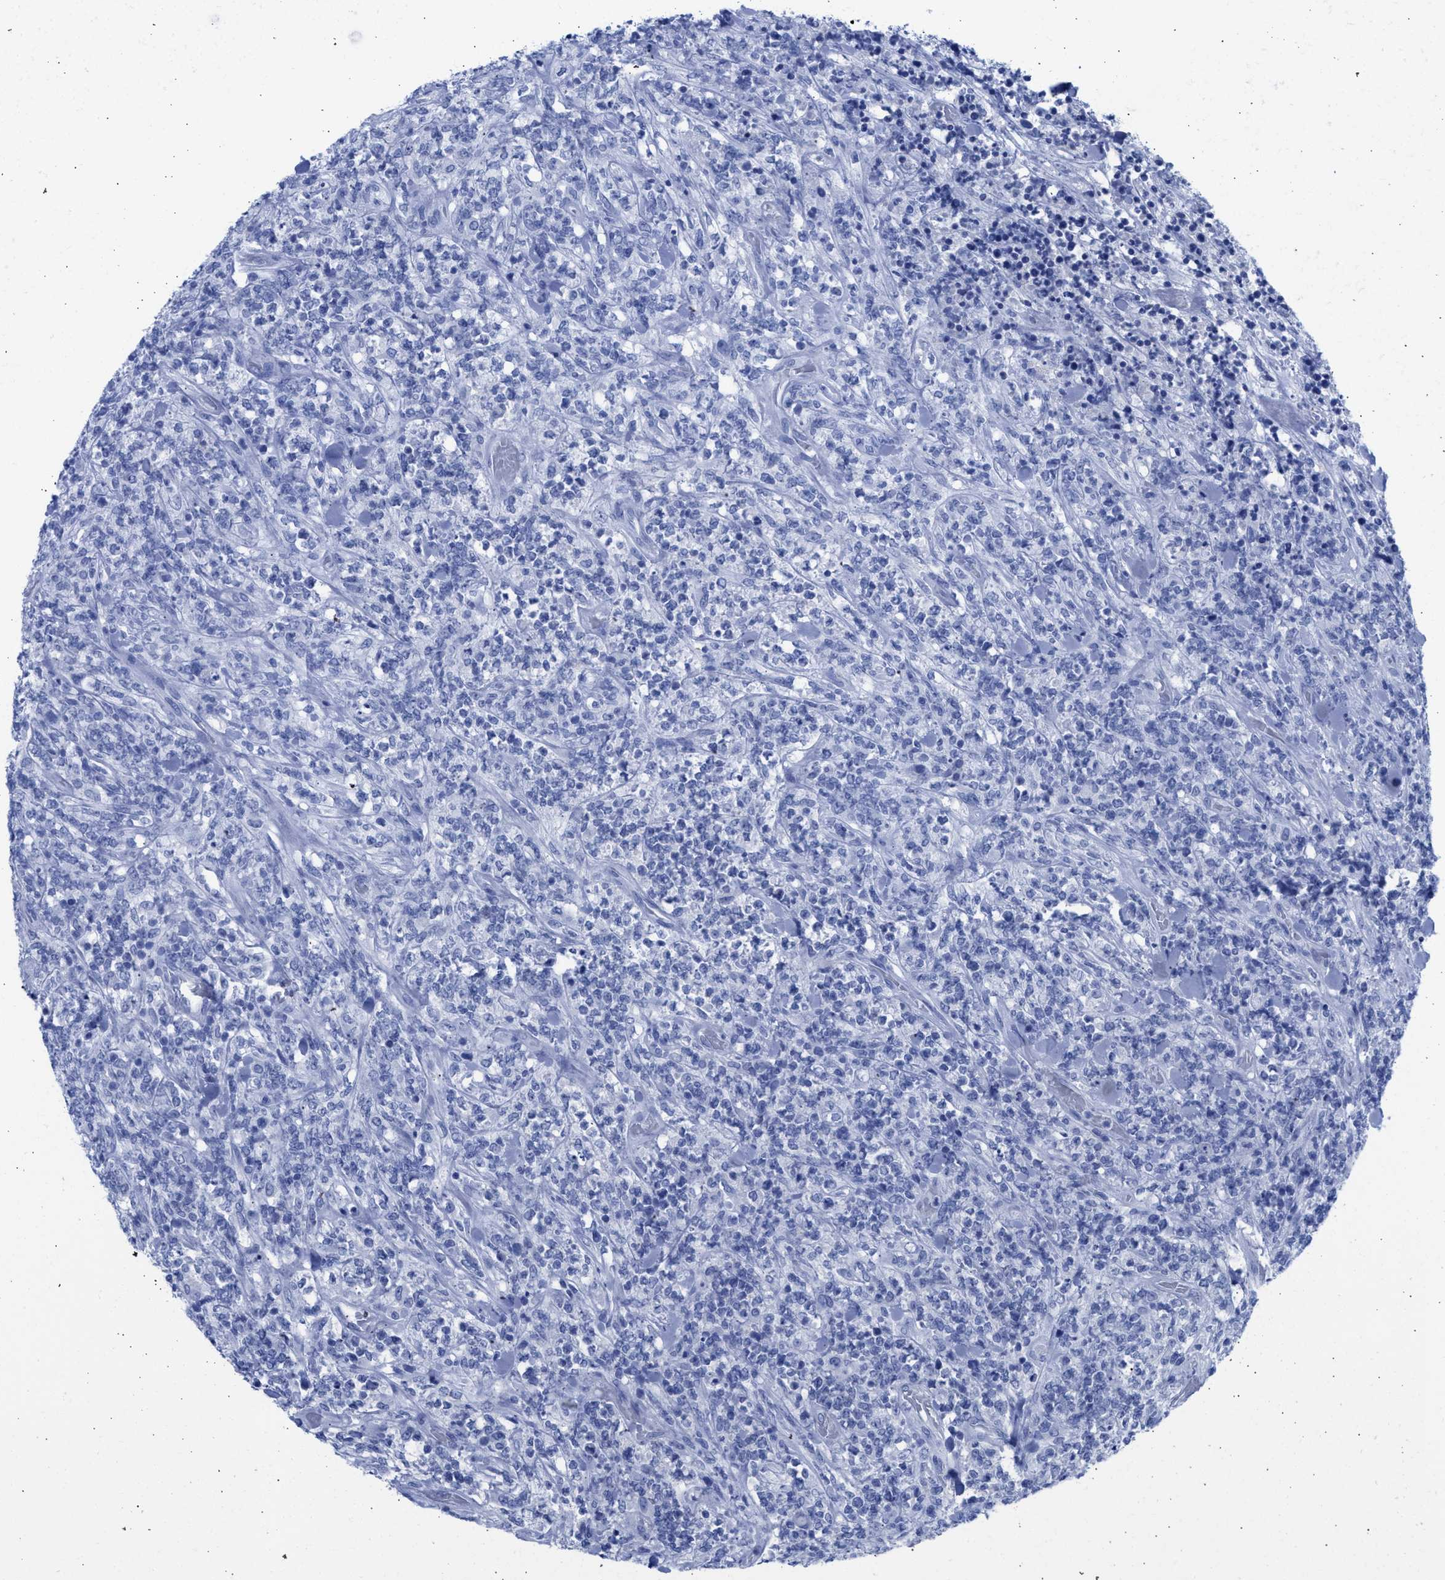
{"staining": {"intensity": "negative", "quantity": "none", "location": "none"}, "tissue": "lymphoma", "cell_type": "Tumor cells", "image_type": "cancer", "snomed": [{"axis": "morphology", "description": "Malignant lymphoma, non-Hodgkin's type, High grade"}, {"axis": "topography", "description": "Soft tissue"}], "caption": "The IHC photomicrograph has no significant expression in tumor cells of malignant lymphoma, non-Hodgkin's type (high-grade) tissue.", "gene": "RSPH1", "patient": {"sex": "male", "age": 18}}